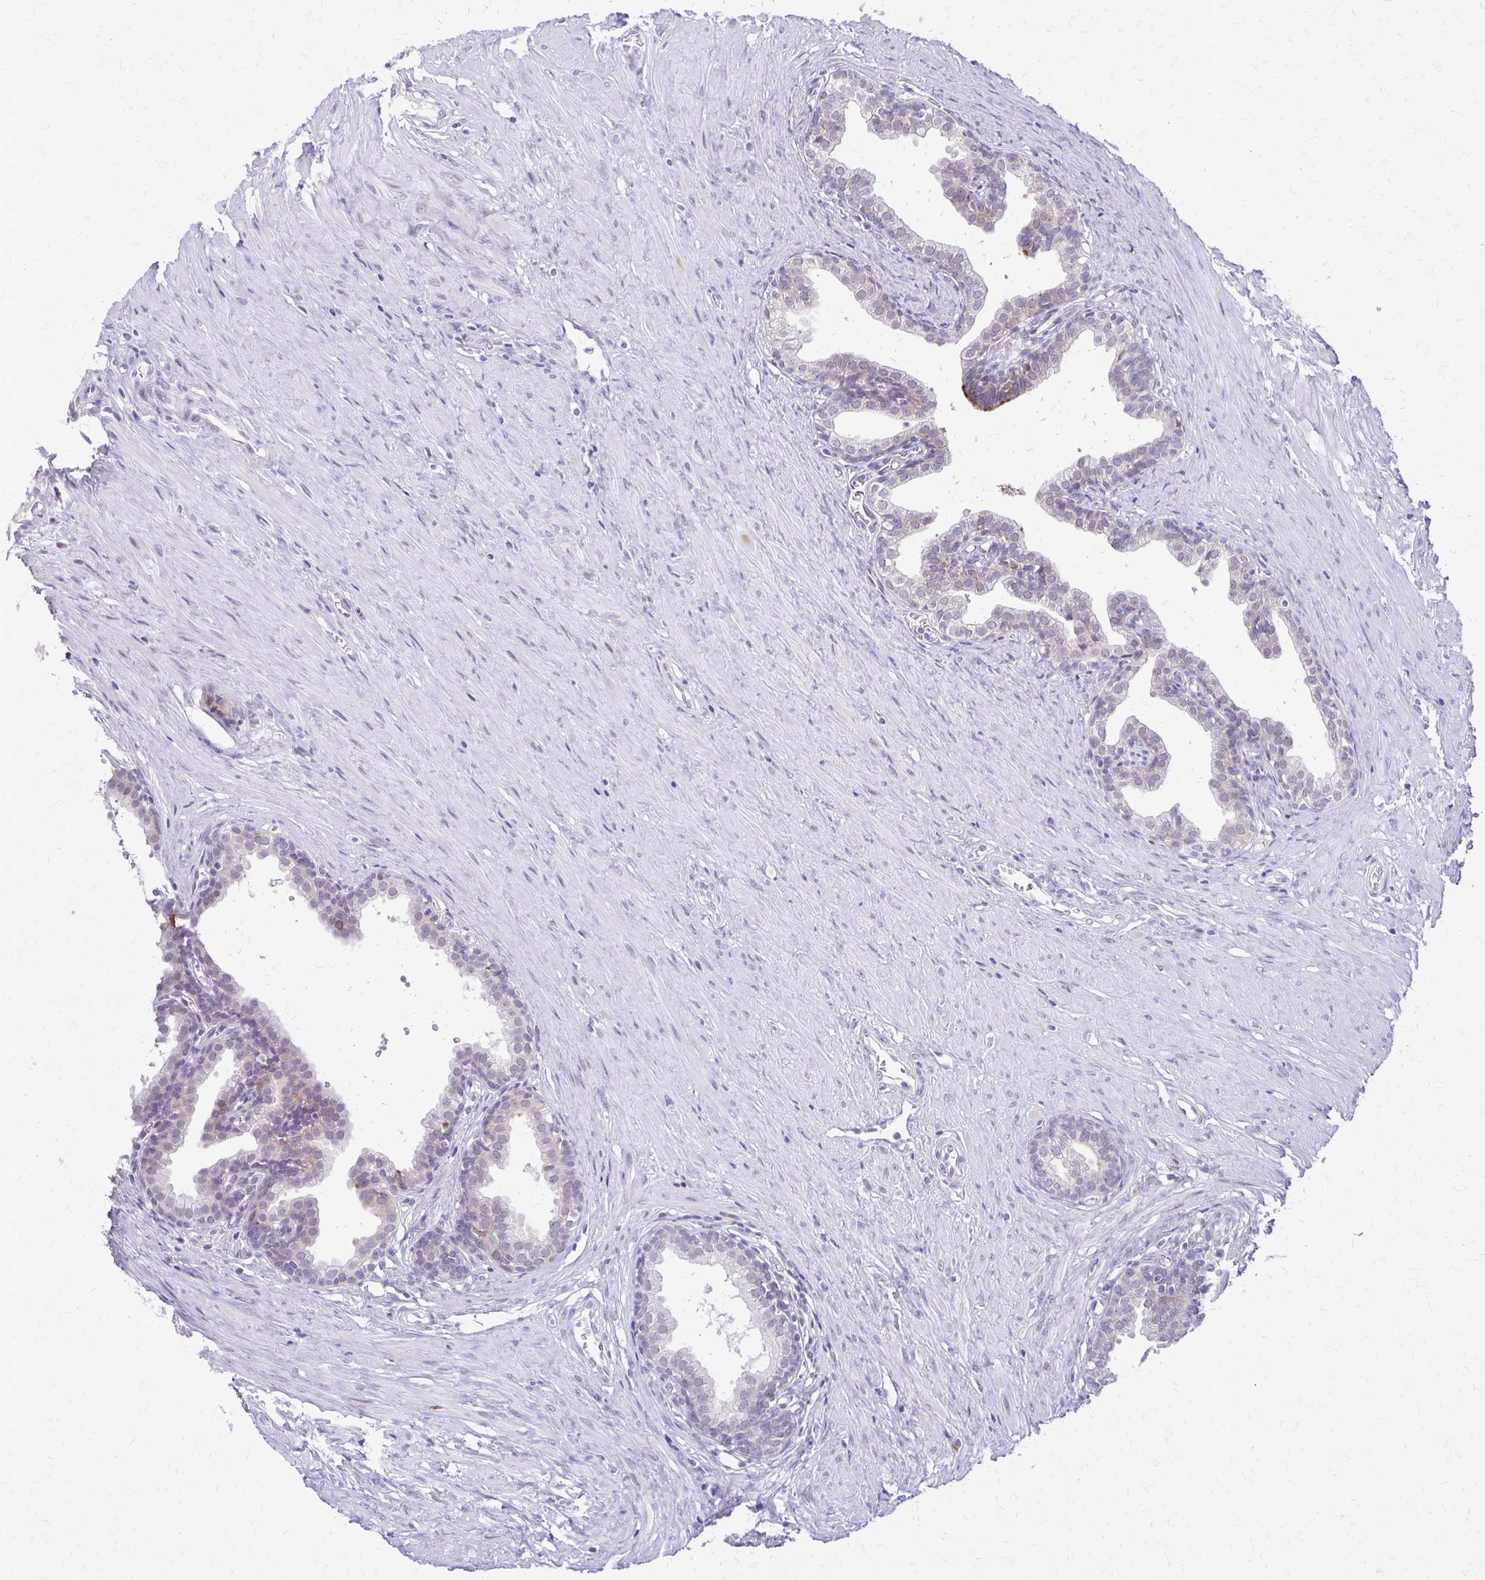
{"staining": {"intensity": "moderate", "quantity": "<25%", "location": "cytoplasmic/membranous"}, "tissue": "prostate", "cell_type": "Glandular cells", "image_type": "normal", "snomed": [{"axis": "morphology", "description": "Normal tissue, NOS"}, {"axis": "topography", "description": "Prostate"}, {"axis": "topography", "description": "Peripheral nerve tissue"}], "caption": "Brown immunohistochemical staining in normal human prostate displays moderate cytoplasmic/membranous positivity in approximately <25% of glandular cells.", "gene": "EPYC", "patient": {"sex": "male", "age": 55}}